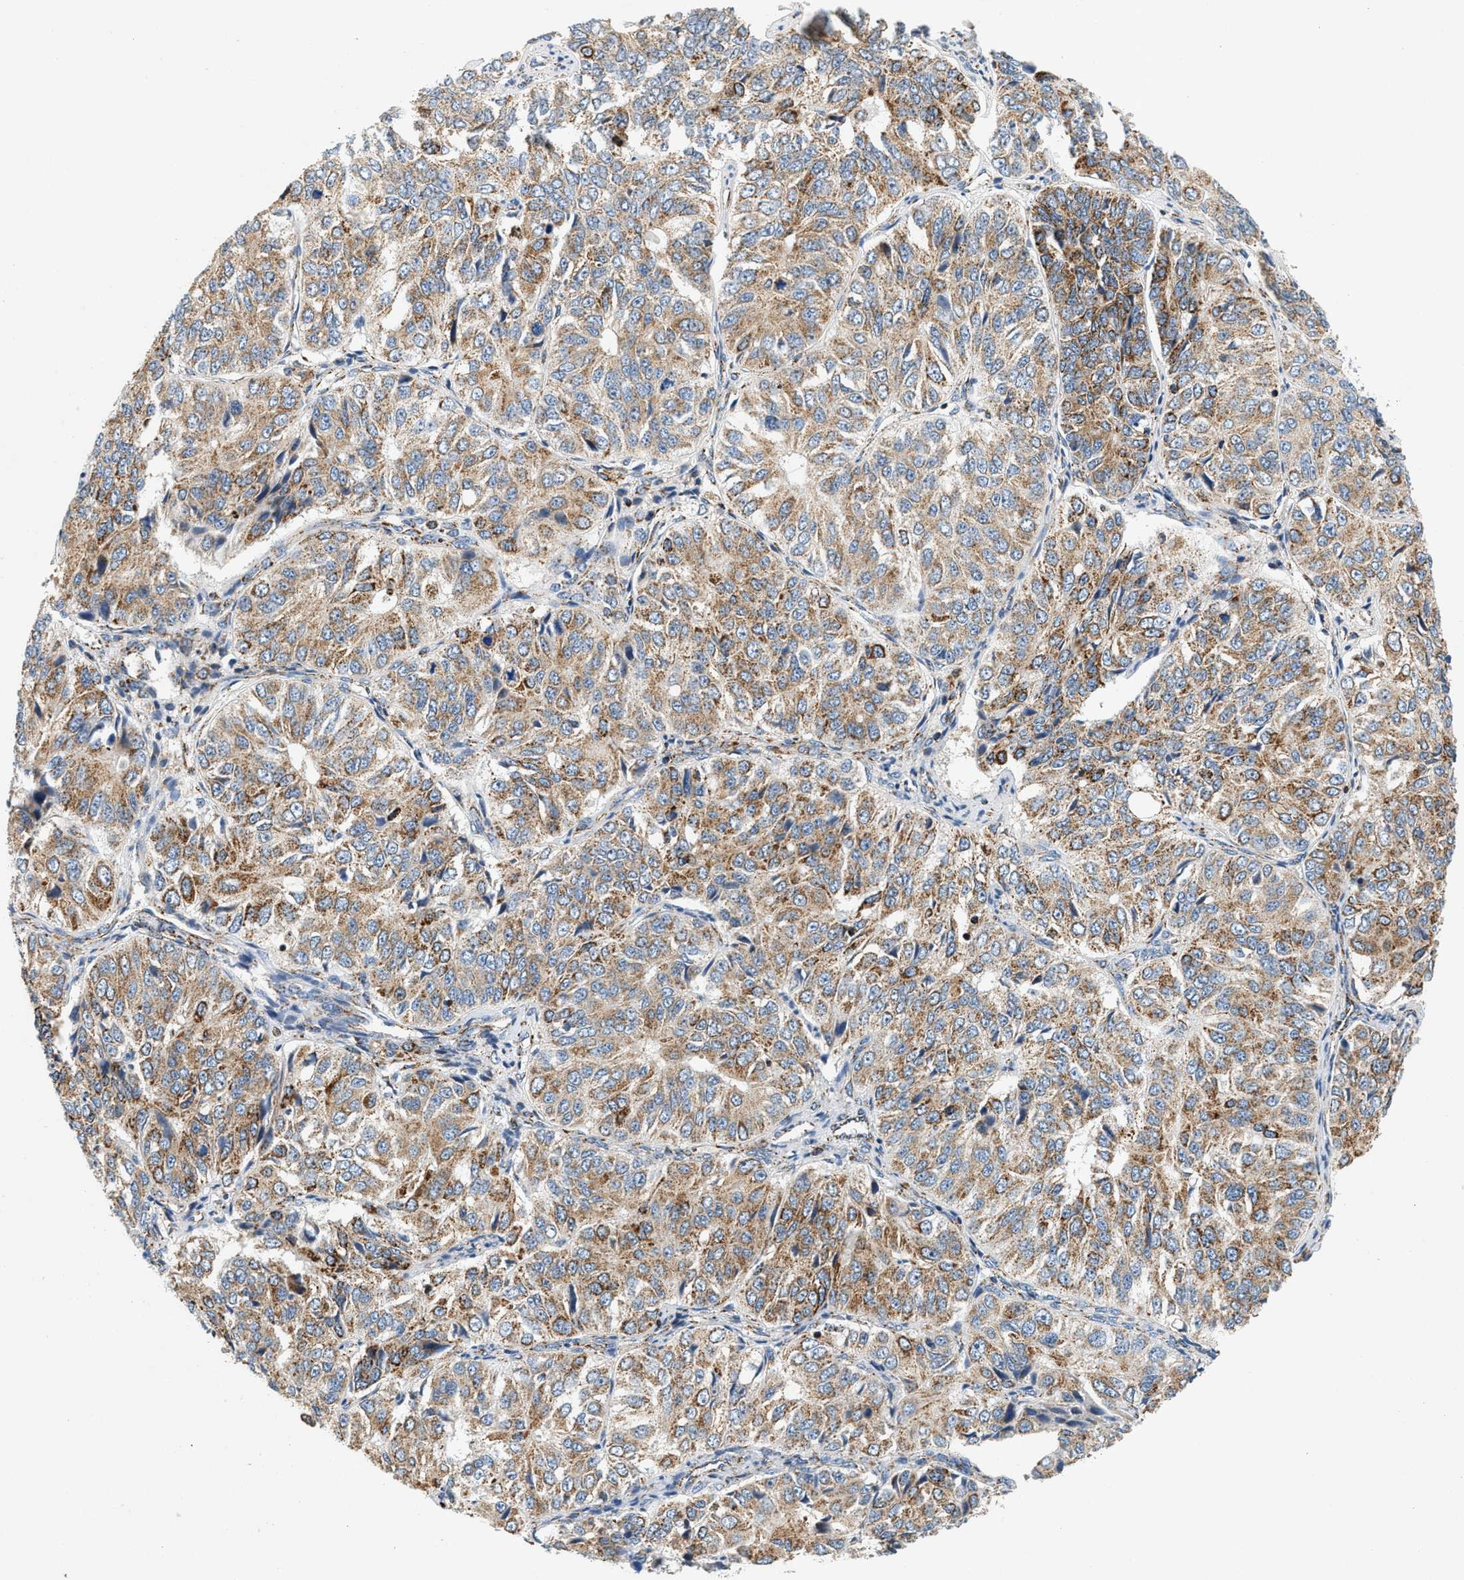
{"staining": {"intensity": "moderate", "quantity": ">75%", "location": "cytoplasmic/membranous"}, "tissue": "ovarian cancer", "cell_type": "Tumor cells", "image_type": "cancer", "snomed": [{"axis": "morphology", "description": "Carcinoma, endometroid"}, {"axis": "topography", "description": "Ovary"}], "caption": "A brown stain labels moderate cytoplasmic/membranous staining of a protein in ovarian cancer tumor cells.", "gene": "PDE1A", "patient": {"sex": "female", "age": 51}}